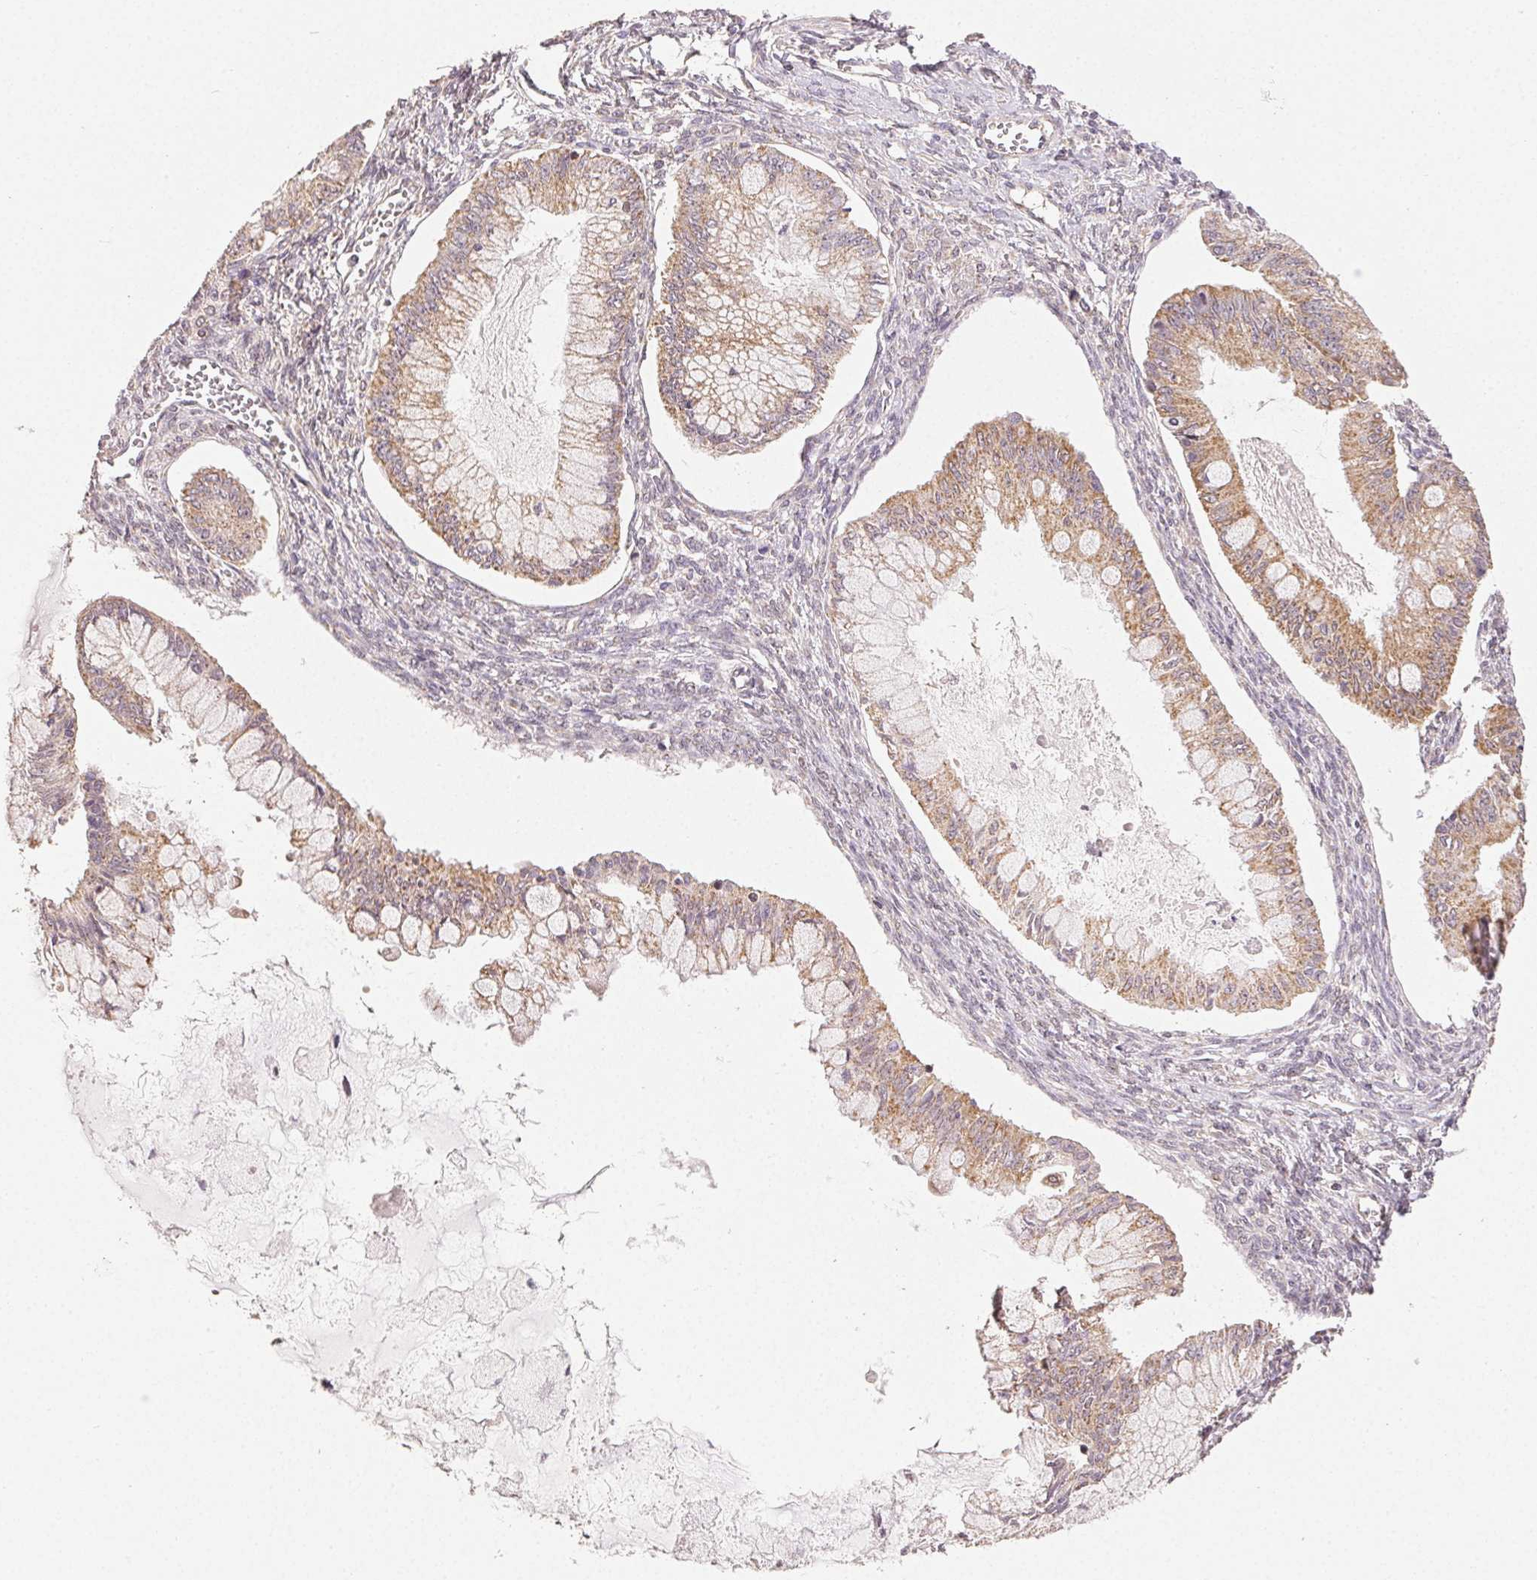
{"staining": {"intensity": "moderate", "quantity": "25%-75%", "location": "cytoplasmic/membranous"}, "tissue": "ovarian cancer", "cell_type": "Tumor cells", "image_type": "cancer", "snomed": [{"axis": "morphology", "description": "Cystadenocarcinoma, mucinous, NOS"}, {"axis": "topography", "description": "Ovary"}], "caption": "DAB (3,3'-diaminobenzidine) immunohistochemical staining of human ovarian cancer (mucinous cystadenocarcinoma) displays moderate cytoplasmic/membranous protein staining in about 25%-75% of tumor cells.", "gene": "CLASP1", "patient": {"sex": "female", "age": 34}}